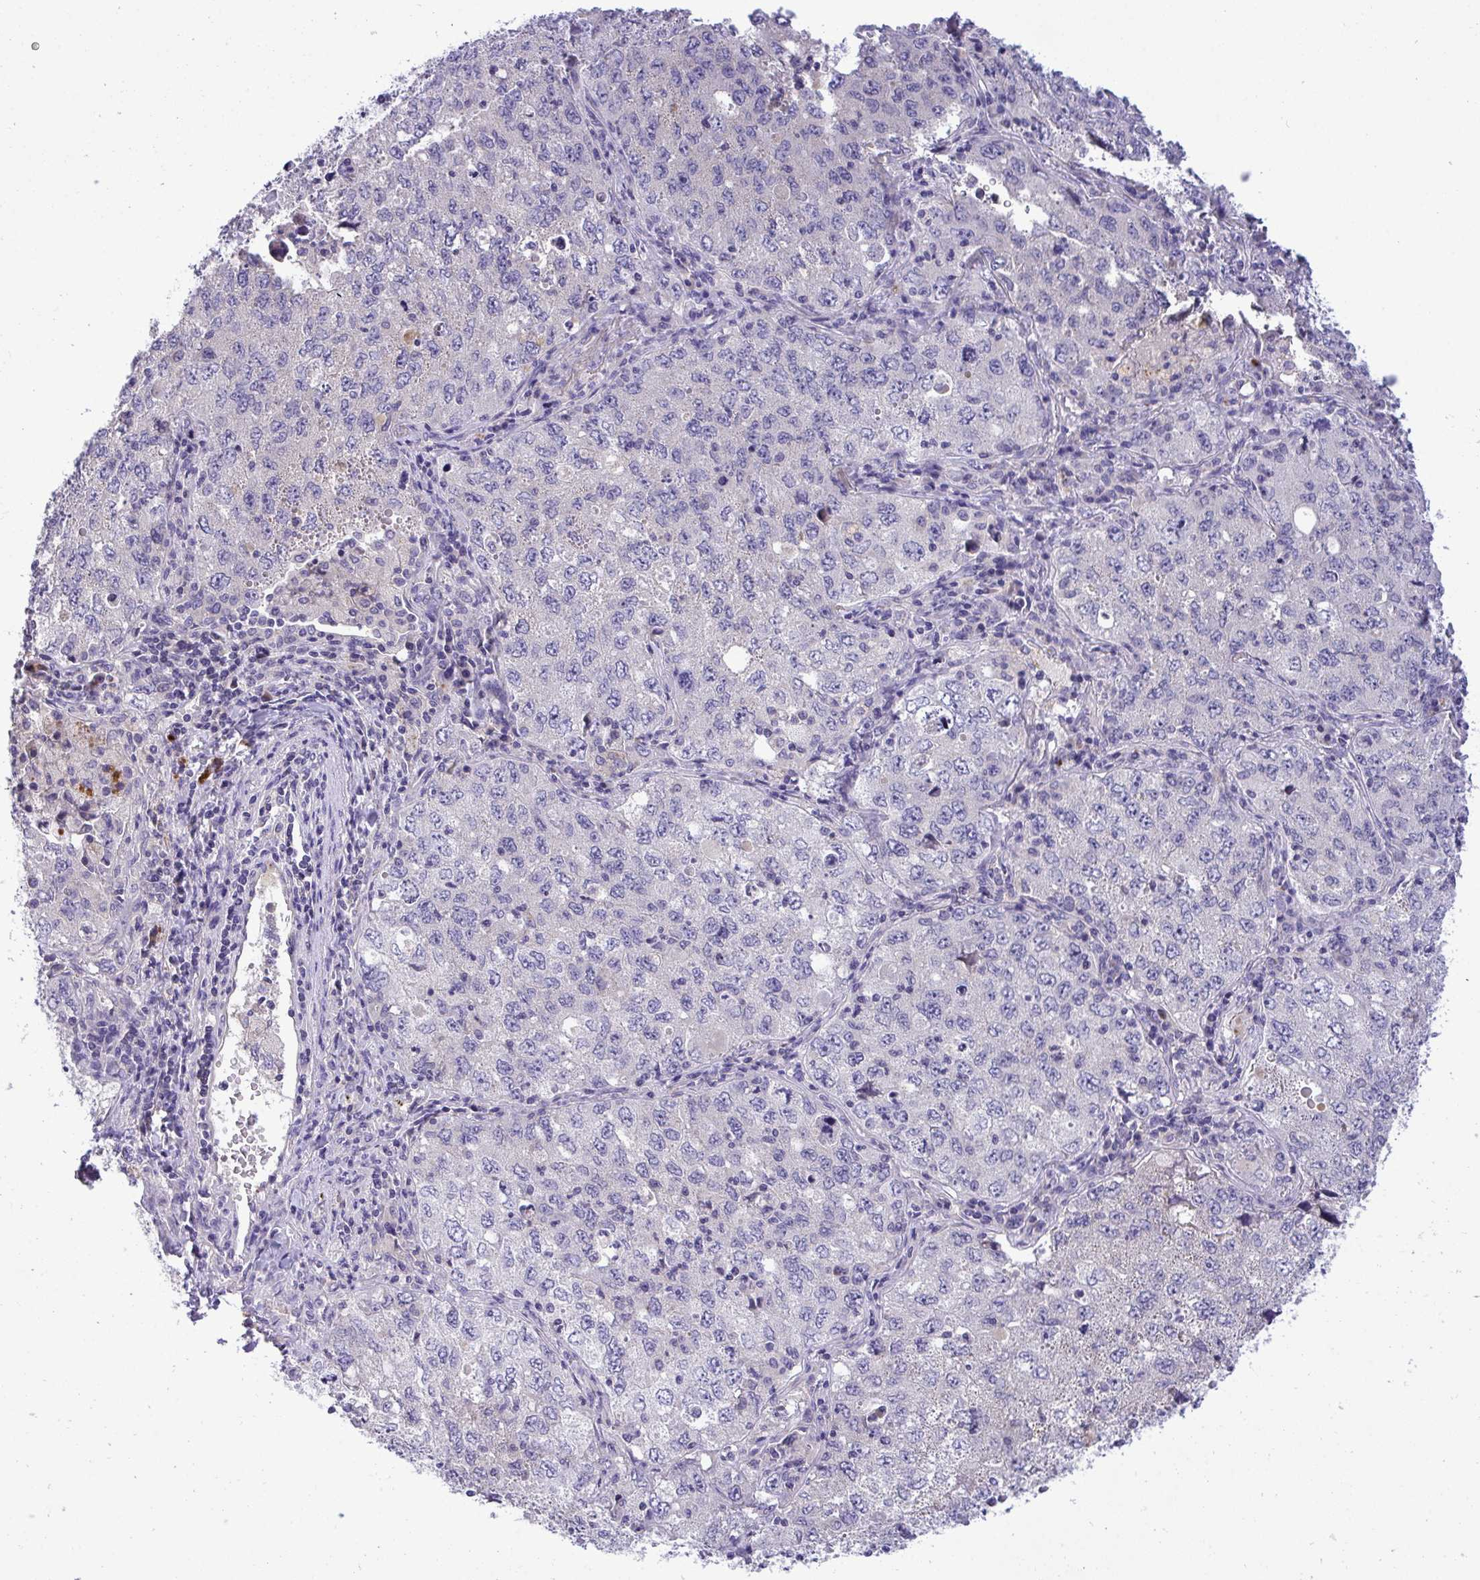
{"staining": {"intensity": "negative", "quantity": "none", "location": "none"}, "tissue": "lung cancer", "cell_type": "Tumor cells", "image_type": "cancer", "snomed": [{"axis": "morphology", "description": "Adenocarcinoma, NOS"}, {"axis": "topography", "description": "Lung"}], "caption": "The image exhibits no staining of tumor cells in lung cancer (adenocarcinoma).", "gene": "ZNF581", "patient": {"sex": "female", "age": 57}}